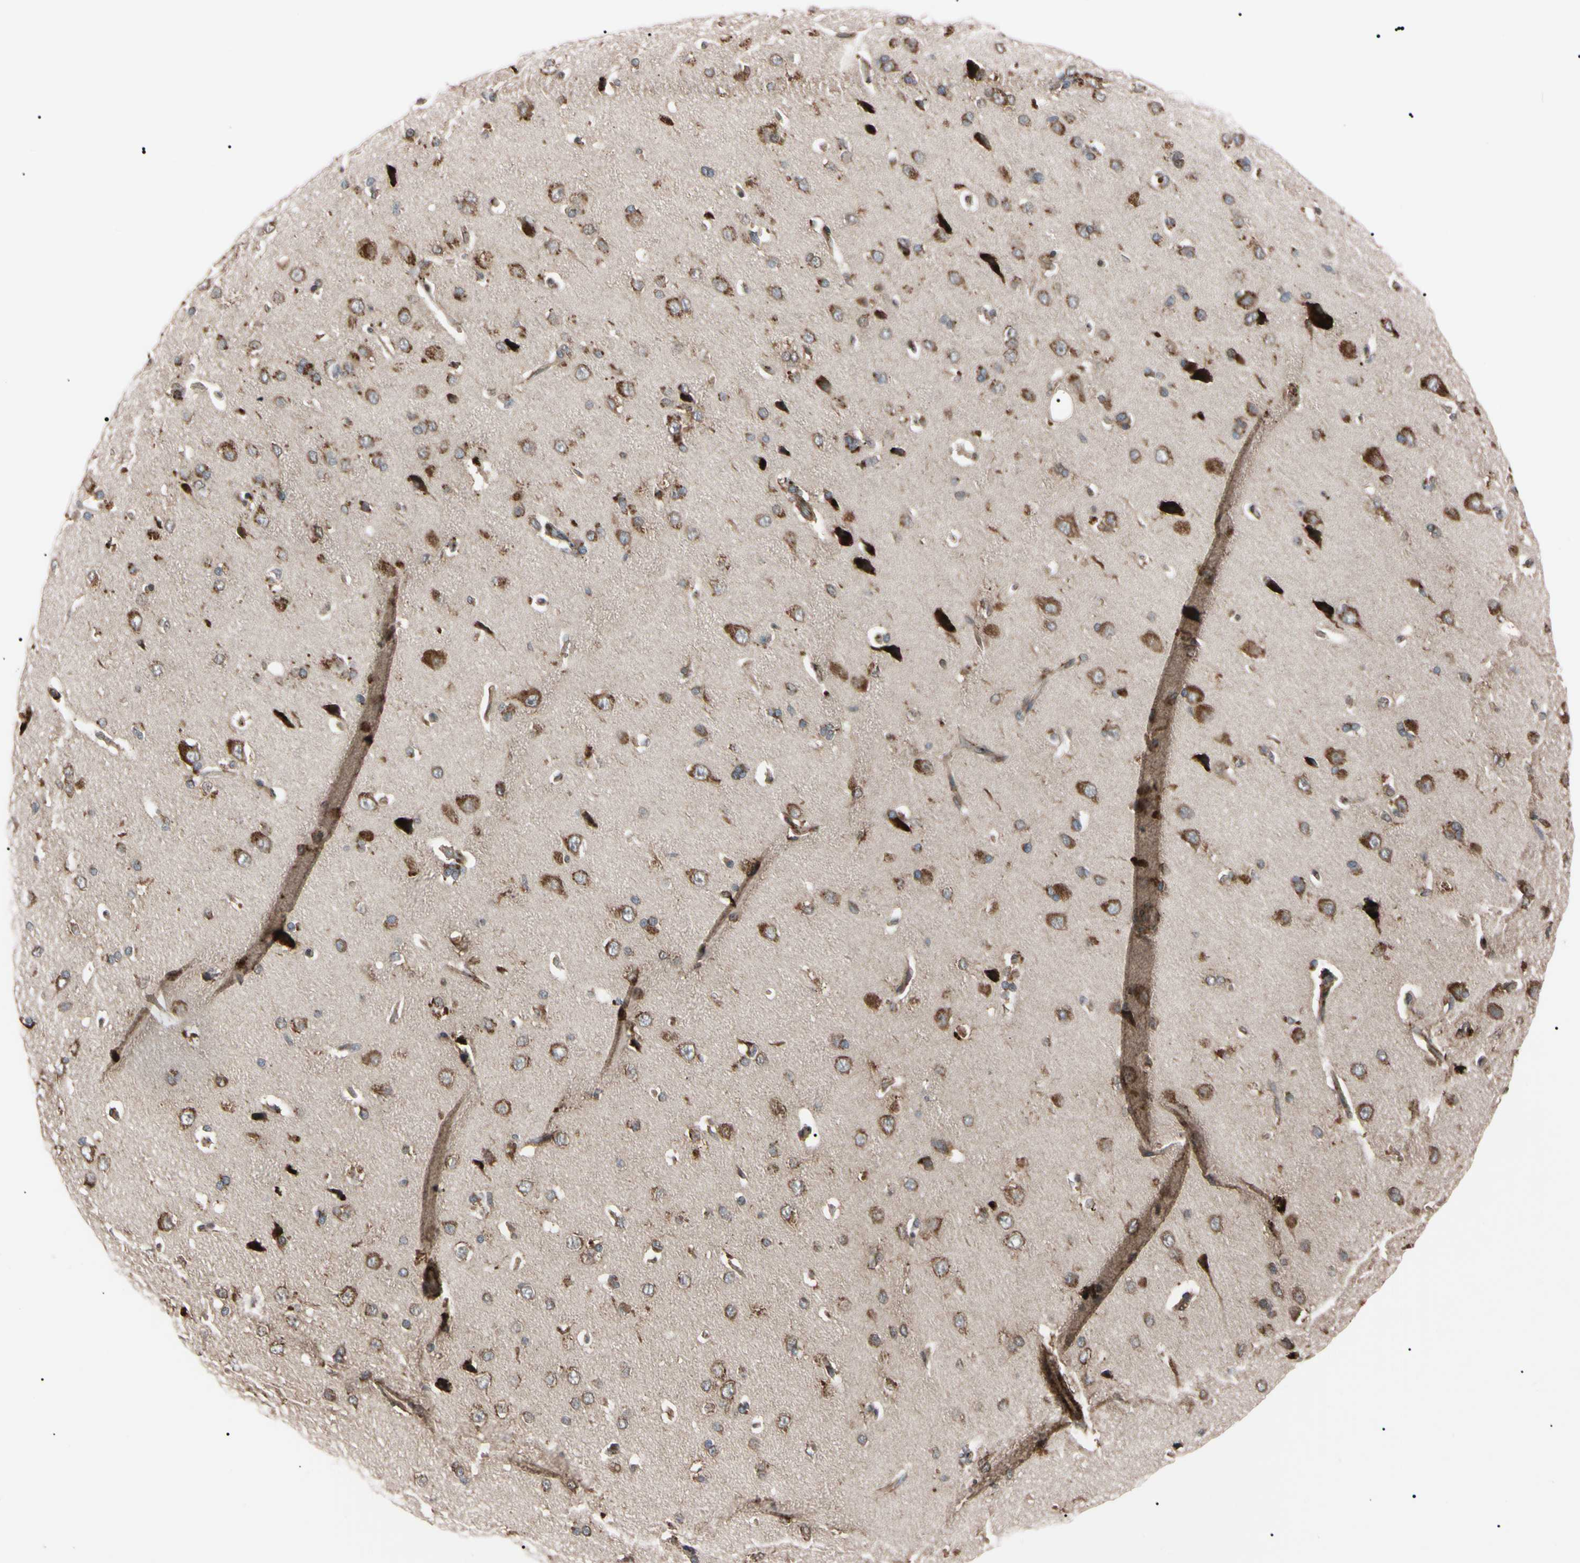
{"staining": {"intensity": "moderate", "quantity": ">75%", "location": "cytoplasmic/membranous"}, "tissue": "cerebral cortex", "cell_type": "Endothelial cells", "image_type": "normal", "snomed": [{"axis": "morphology", "description": "Normal tissue, NOS"}, {"axis": "topography", "description": "Cerebral cortex"}], "caption": "Brown immunohistochemical staining in benign cerebral cortex exhibits moderate cytoplasmic/membranous positivity in approximately >75% of endothelial cells.", "gene": "GUCY1B1", "patient": {"sex": "male", "age": 62}}